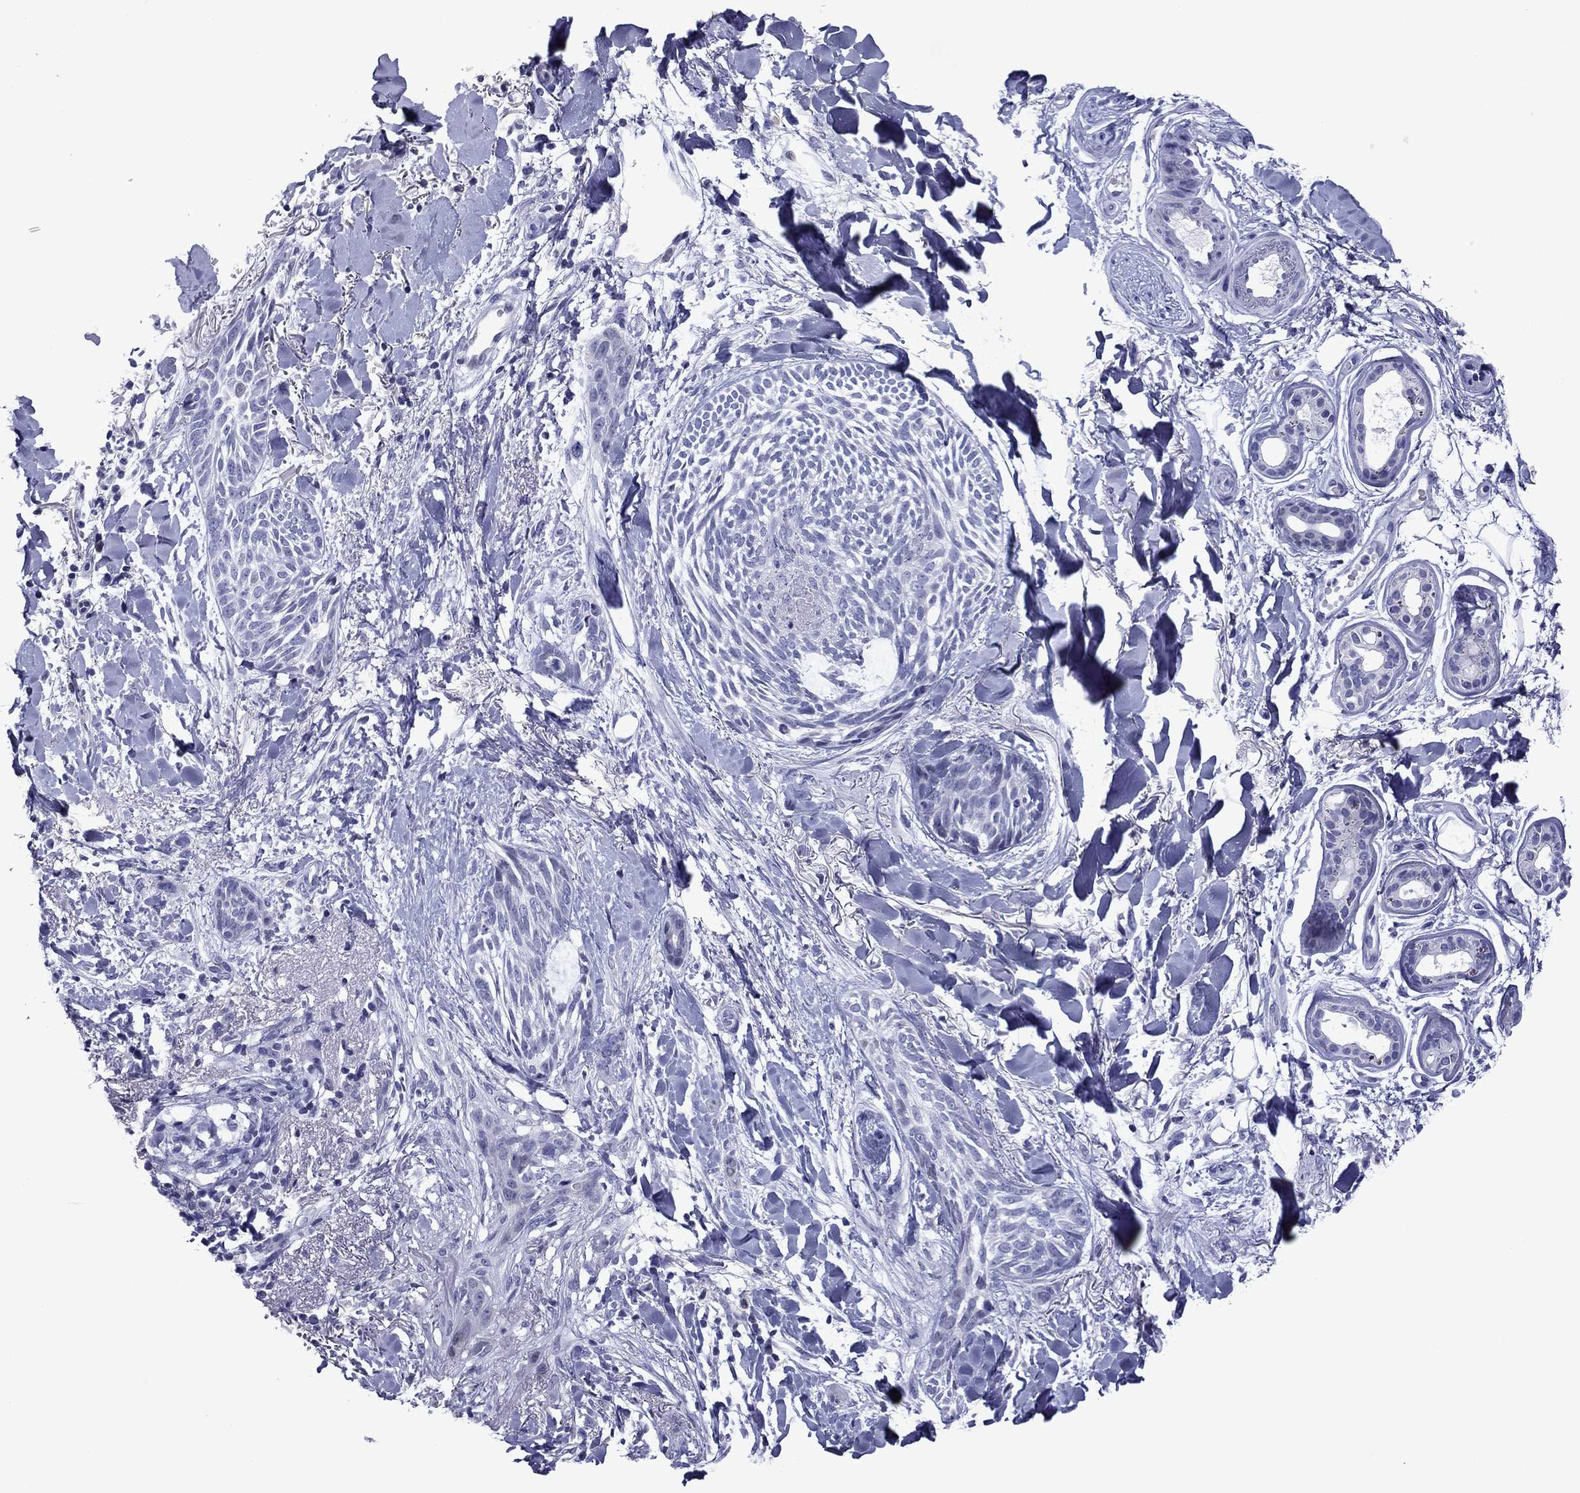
{"staining": {"intensity": "negative", "quantity": "none", "location": "none"}, "tissue": "skin cancer", "cell_type": "Tumor cells", "image_type": "cancer", "snomed": [{"axis": "morphology", "description": "Normal tissue, NOS"}, {"axis": "morphology", "description": "Basal cell carcinoma"}, {"axis": "topography", "description": "Skin"}], "caption": "Immunohistochemical staining of skin basal cell carcinoma displays no significant expression in tumor cells. (DAB (3,3'-diaminobenzidine) immunohistochemistry (IHC) visualized using brightfield microscopy, high magnification).", "gene": "PIWIL1", "patient": {"sex": "male", "age": 84}}